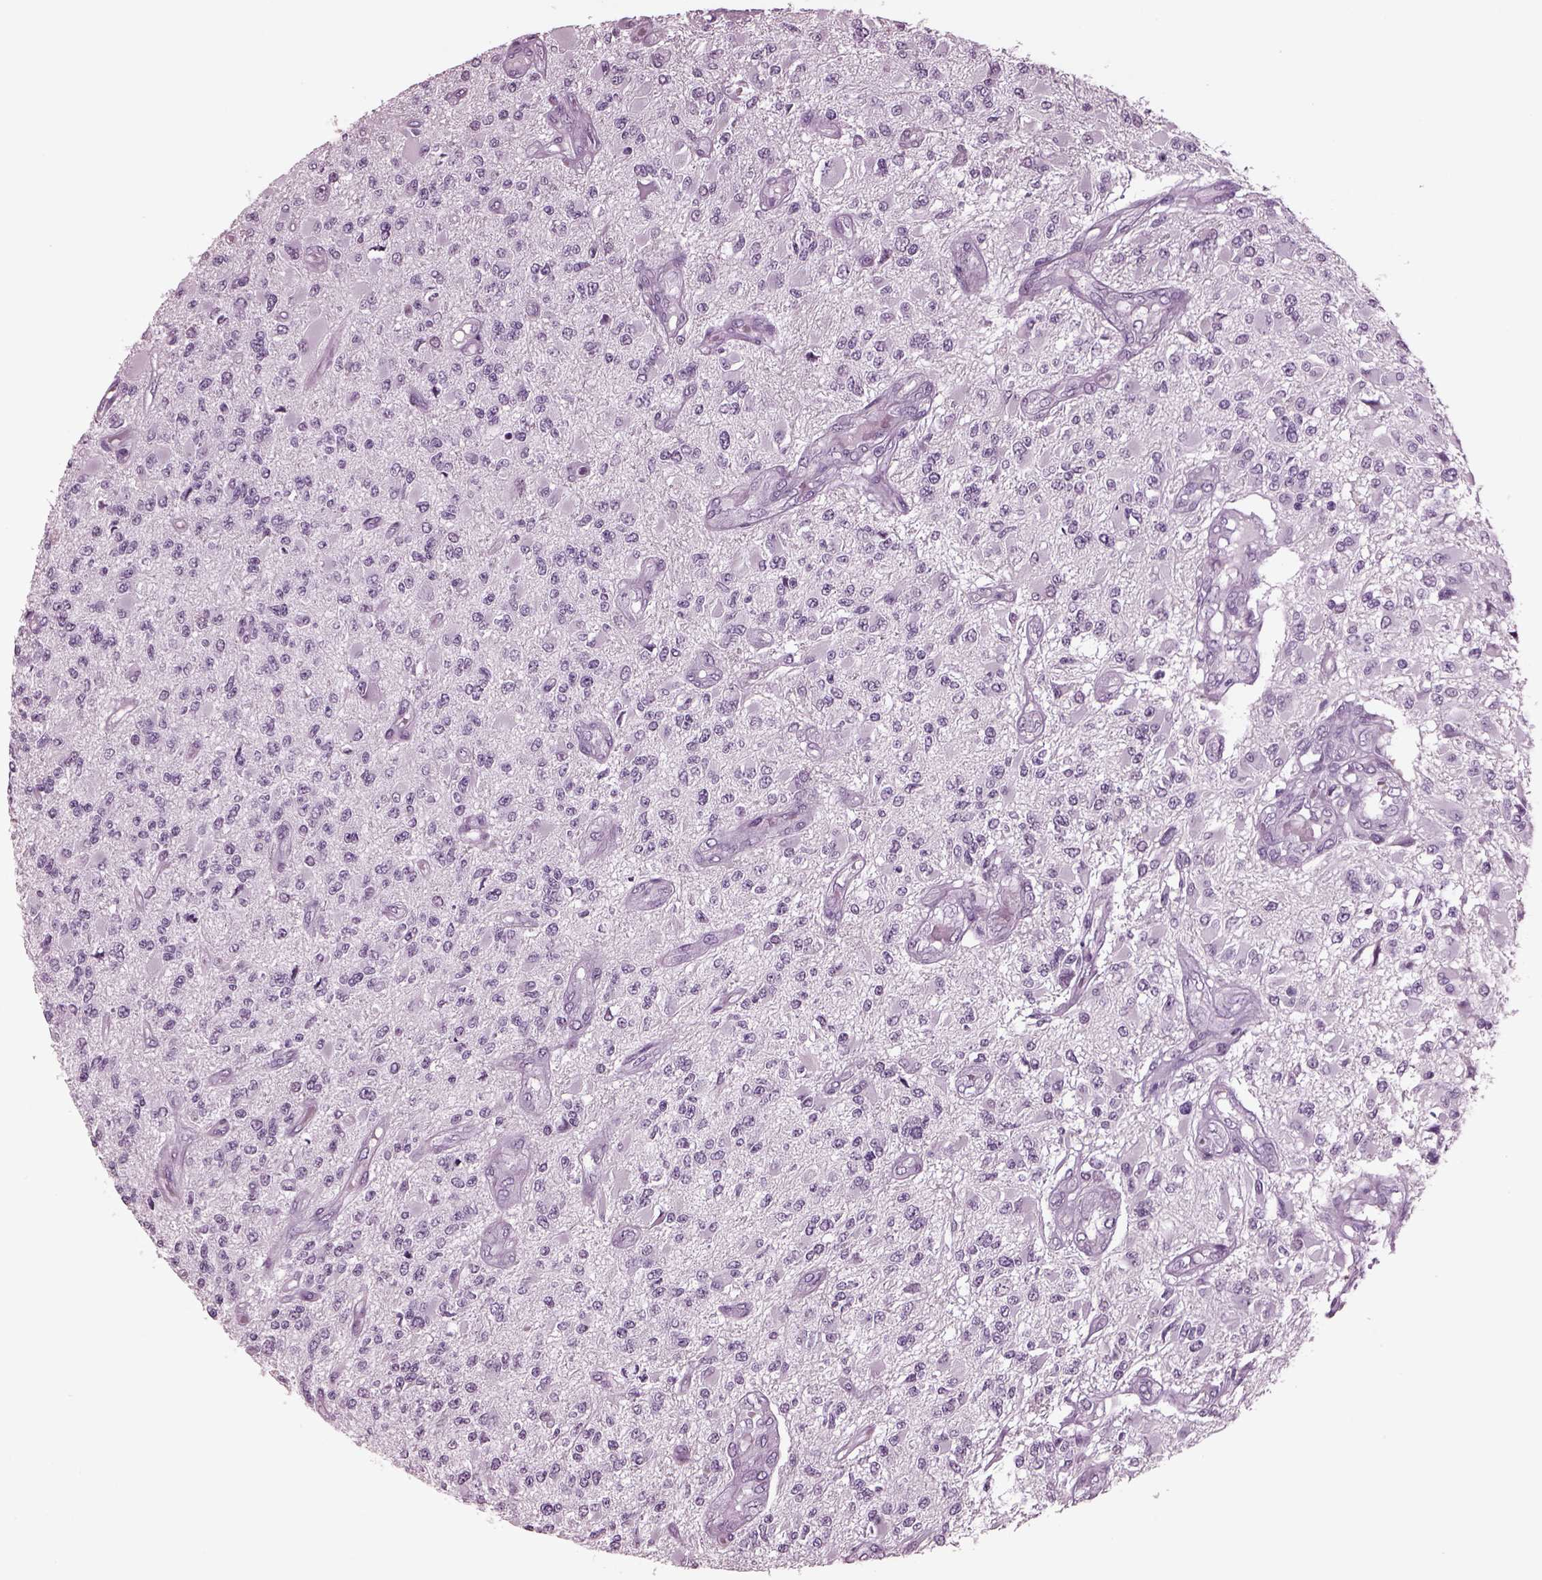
{"staining": {"intensity": "negative", "quantity": "none", "location": "none"}, "tissue": "glioma", "cell_type": "Tumor cells", "image_type": "cancer", "snomed": [{"axis": "morphology", "description": "Glioma, malignant, High grade"}, {"axis": "topography", "description": "Brain"}], "caption": "DAB immunohistochemical staining of human glioma reveals no significant positivity in tumor cells. (DAB (3,3'-diaminobenzidine) IHC, high magnification).", "gene": "TPPP2", "patient": {"sex": "female", "age": 63}}